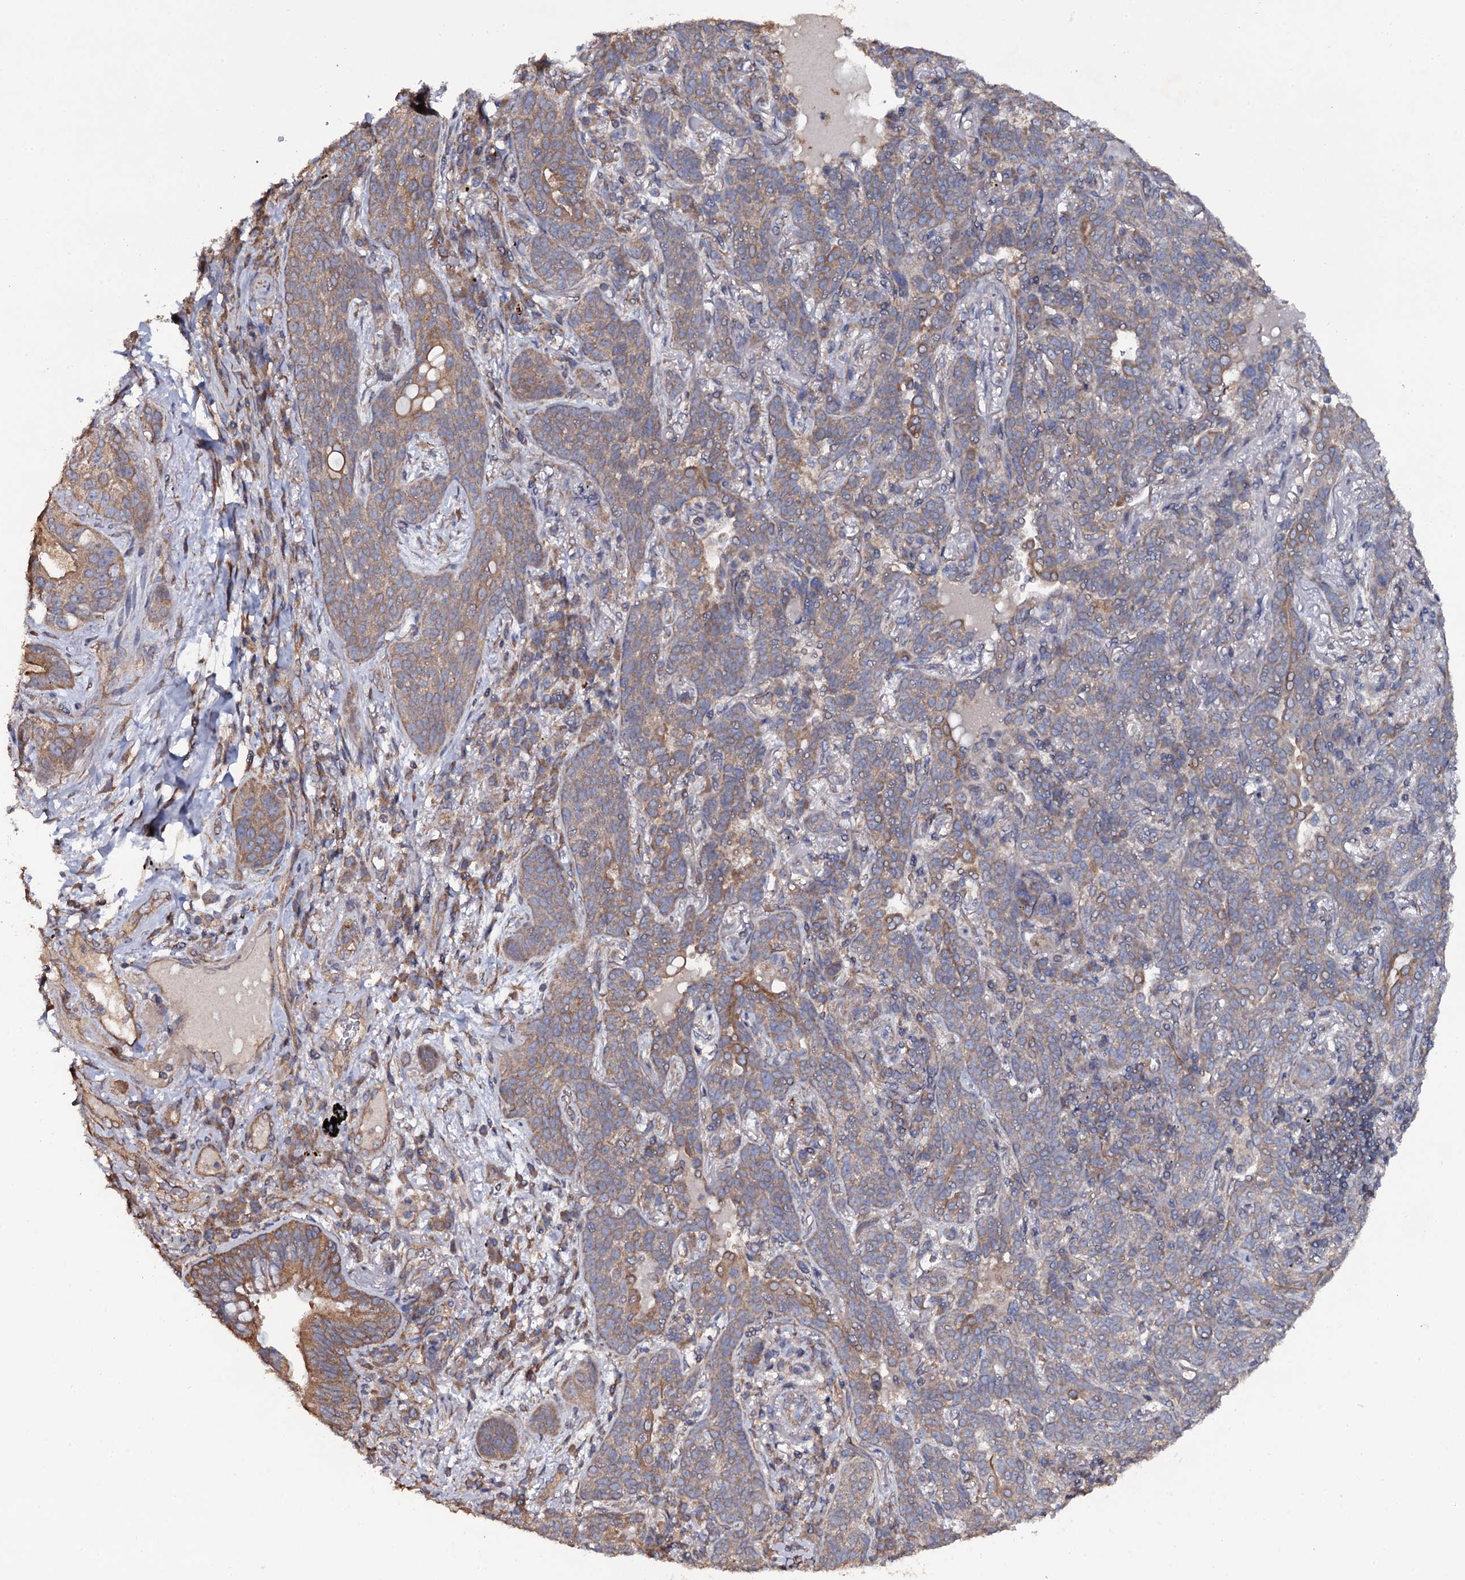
{"staining": {"intensity": "moderate", "quantity": "25%-75%", "location": "cytoplasmic/membranous"}, "tissue": "lung cancer", "cell_type": "Tumor cells", "image_type": "cancer", "snomed": [{"axis": "morphology", "description": "Squamous cell carcinoma, NOS"}, {"axis": "topography", "description": "Lung"}], "caption": "Moderate cytoplasmic/membranous protein positivity is seen in approximately 25%-75% of tumor cells in lung cancer (squamous cell carcinoma).", "gene": "TTC23", "patient": {"sex": "female", "age": 70}}